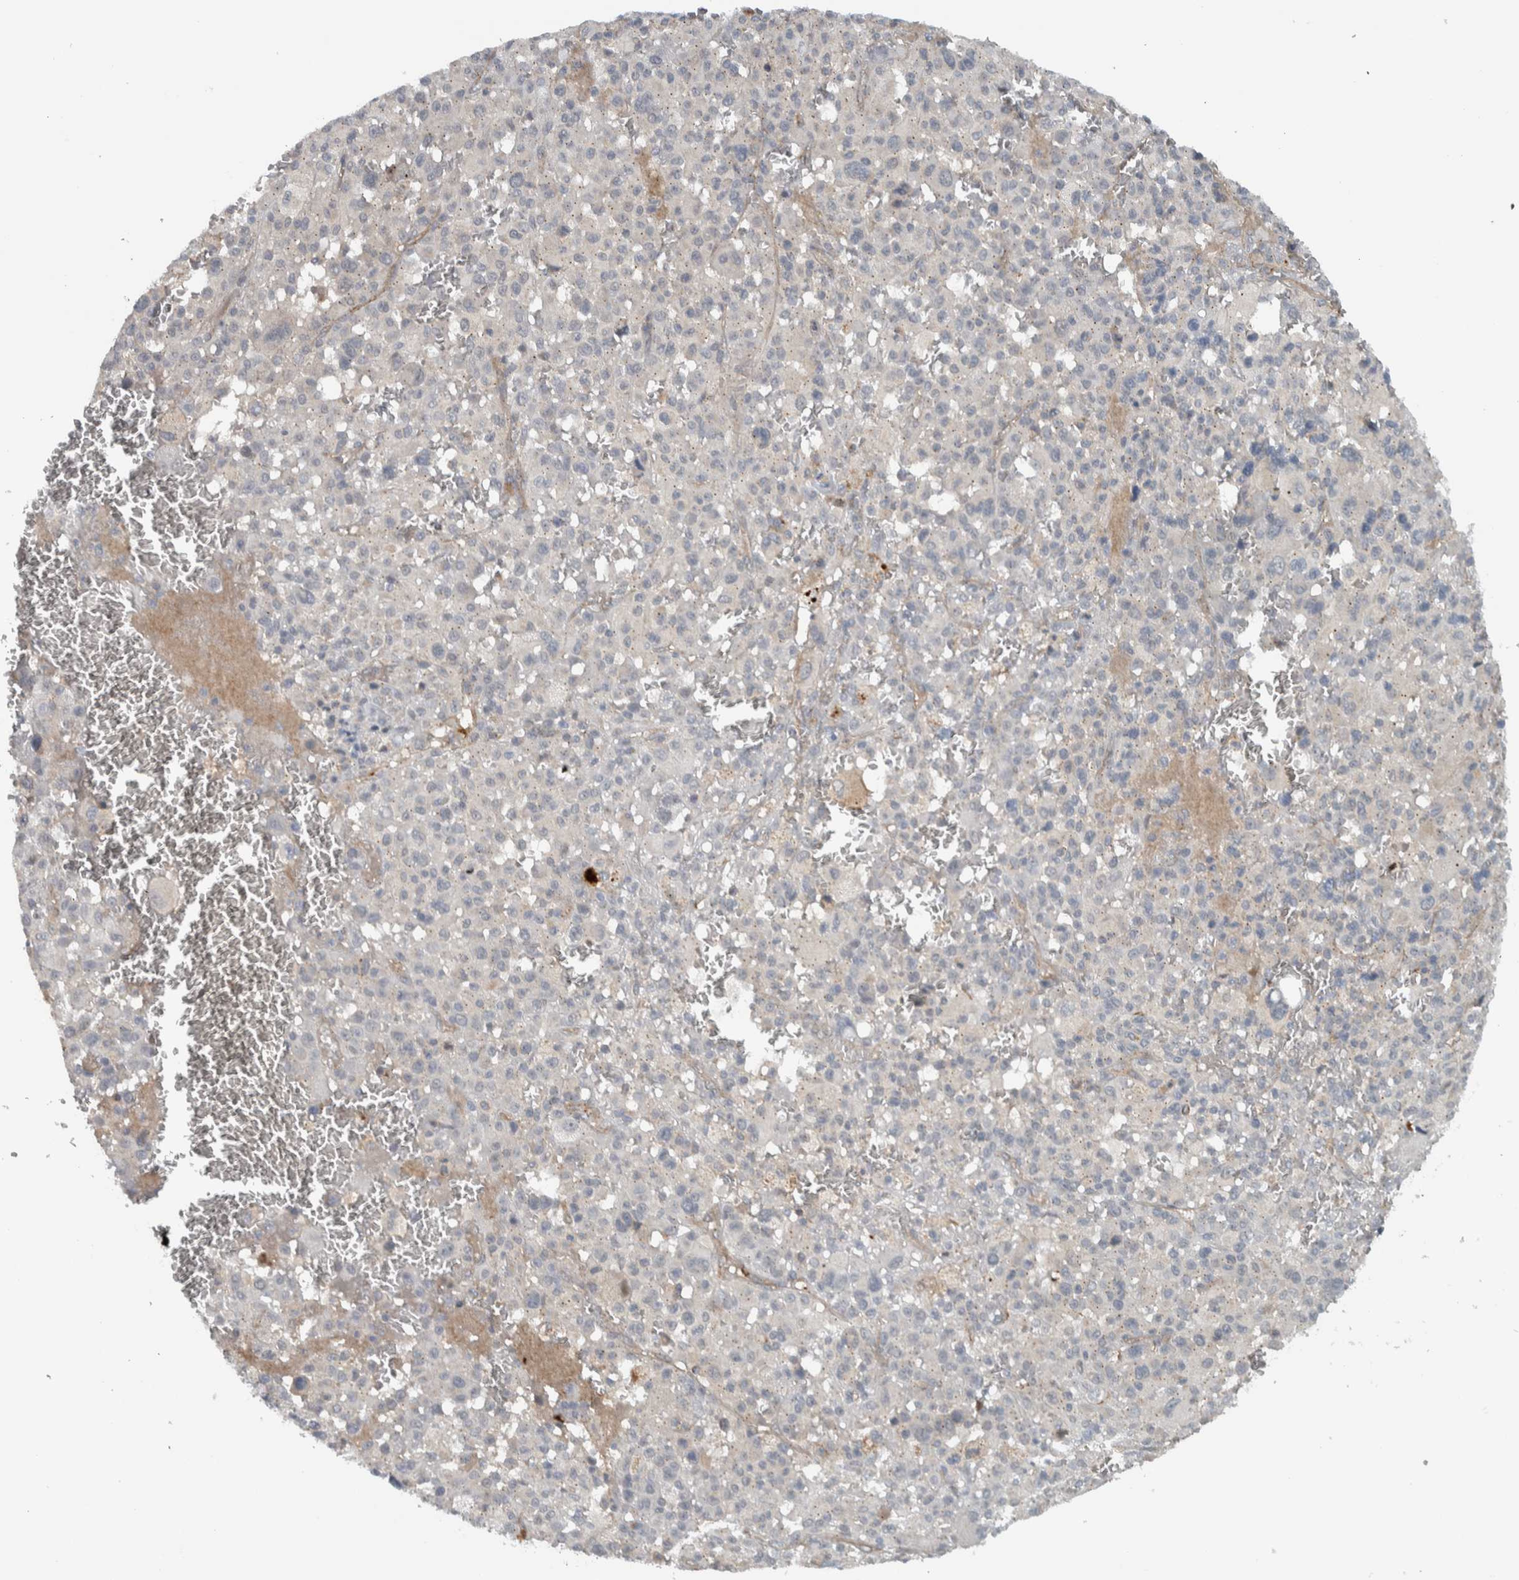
{"staining": {"intensity": "negative", "quantity": "none", "location": "none"}, "tissue": "melanoma", "cell_type": "Tumor cells", "image_type": "cancer", "snomed": [{"axis": "morphology", "description": "Malignant melanoma, Metastatic site"}, {"axis": "topography", "description": "Skin"}], "caption": "Tumor cells show no significant protein positivity in malignant melanoma (metastatic site).", "gene": "LBHD1", "patient": {"sex": "female", "age": 74}}